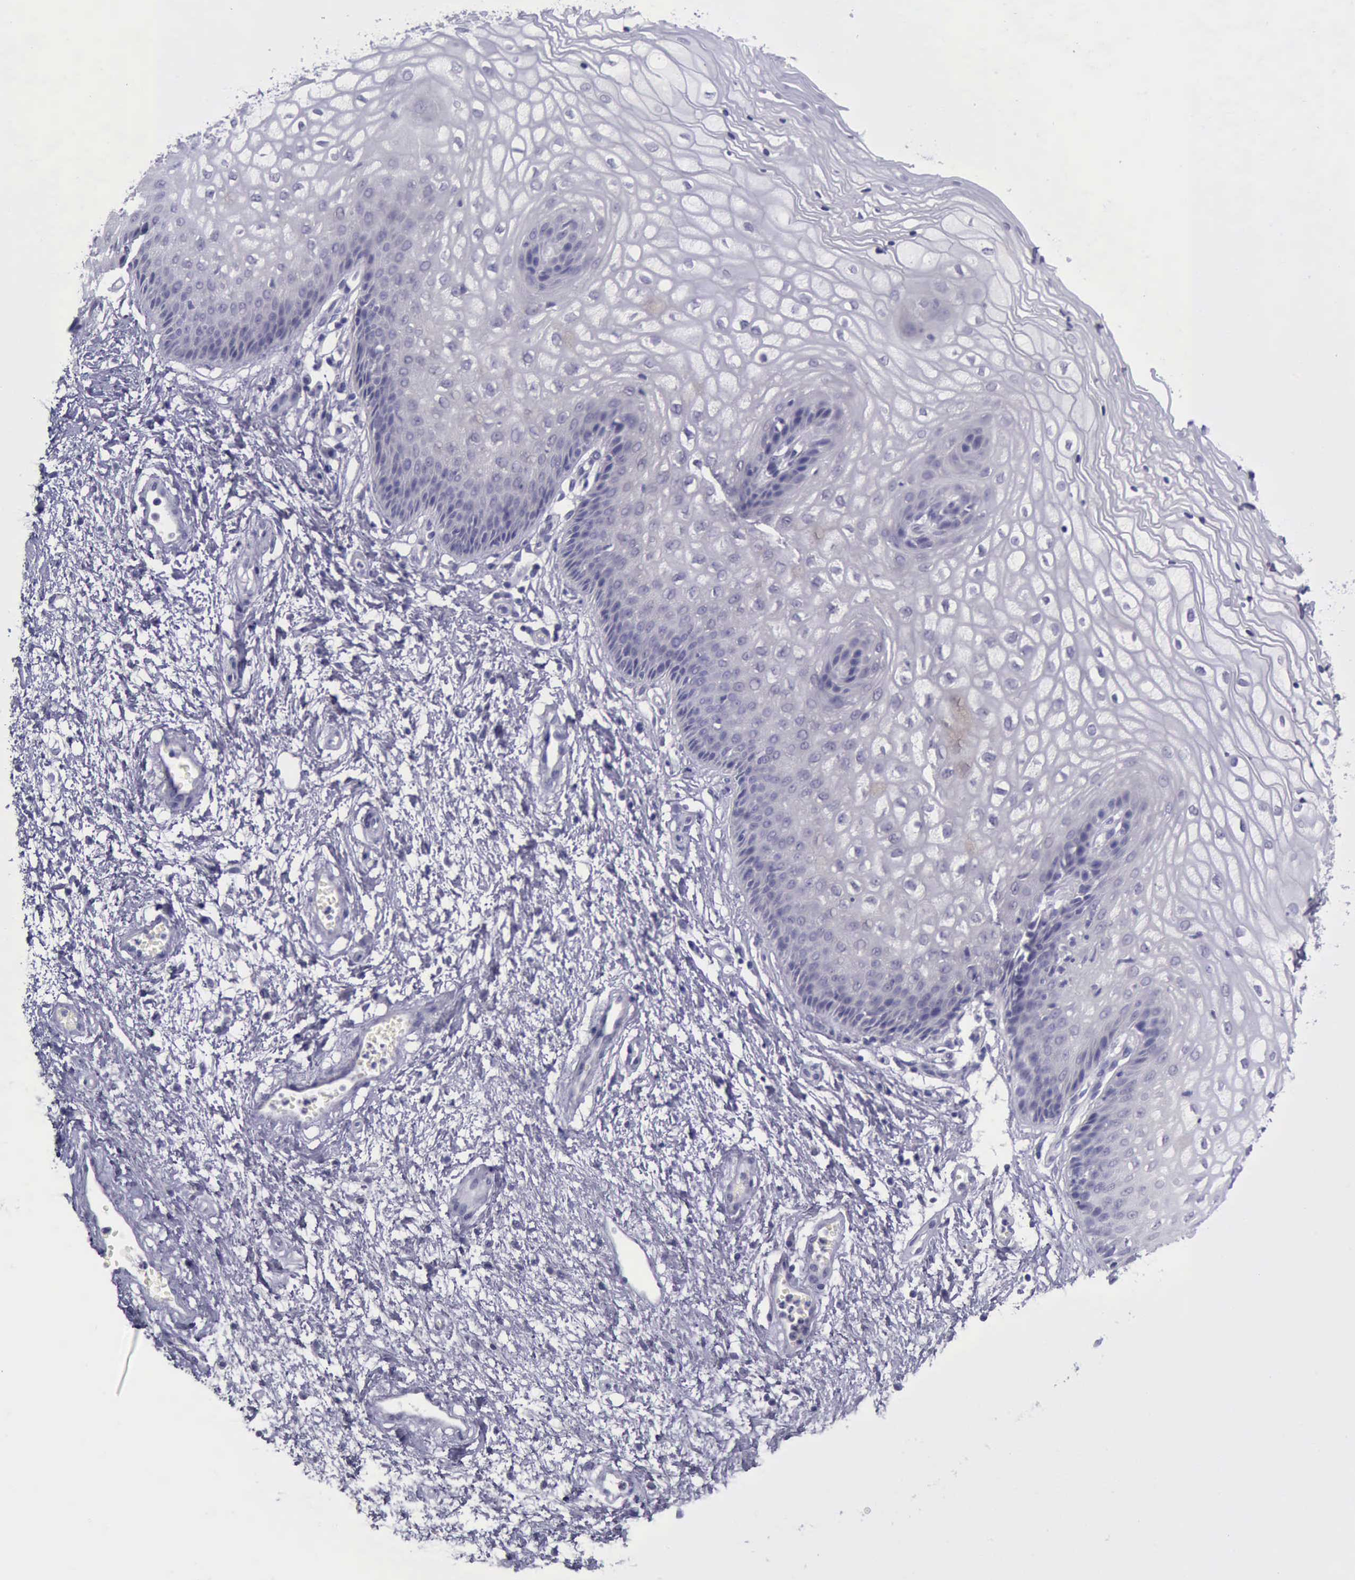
{"staining": {"intensity": "negative", "quantity": "none", "location": "none"}, "tissue": "vagina", "cell_type": "Squamous epithelial cells", "image_type": "normal", "snomed": [{"axis": "morphology", "description": "Normal tissue, NOS"}, {"axis": "topography", "description": "Vagina"}], "caption": "A high-resolution image shows IHC staining of unremarkable vagina, which demonstrates no significant positivity in squamous epithelial cells.", "gene": "ARNT2", "patient": {"sex": "female", "age": 34}}